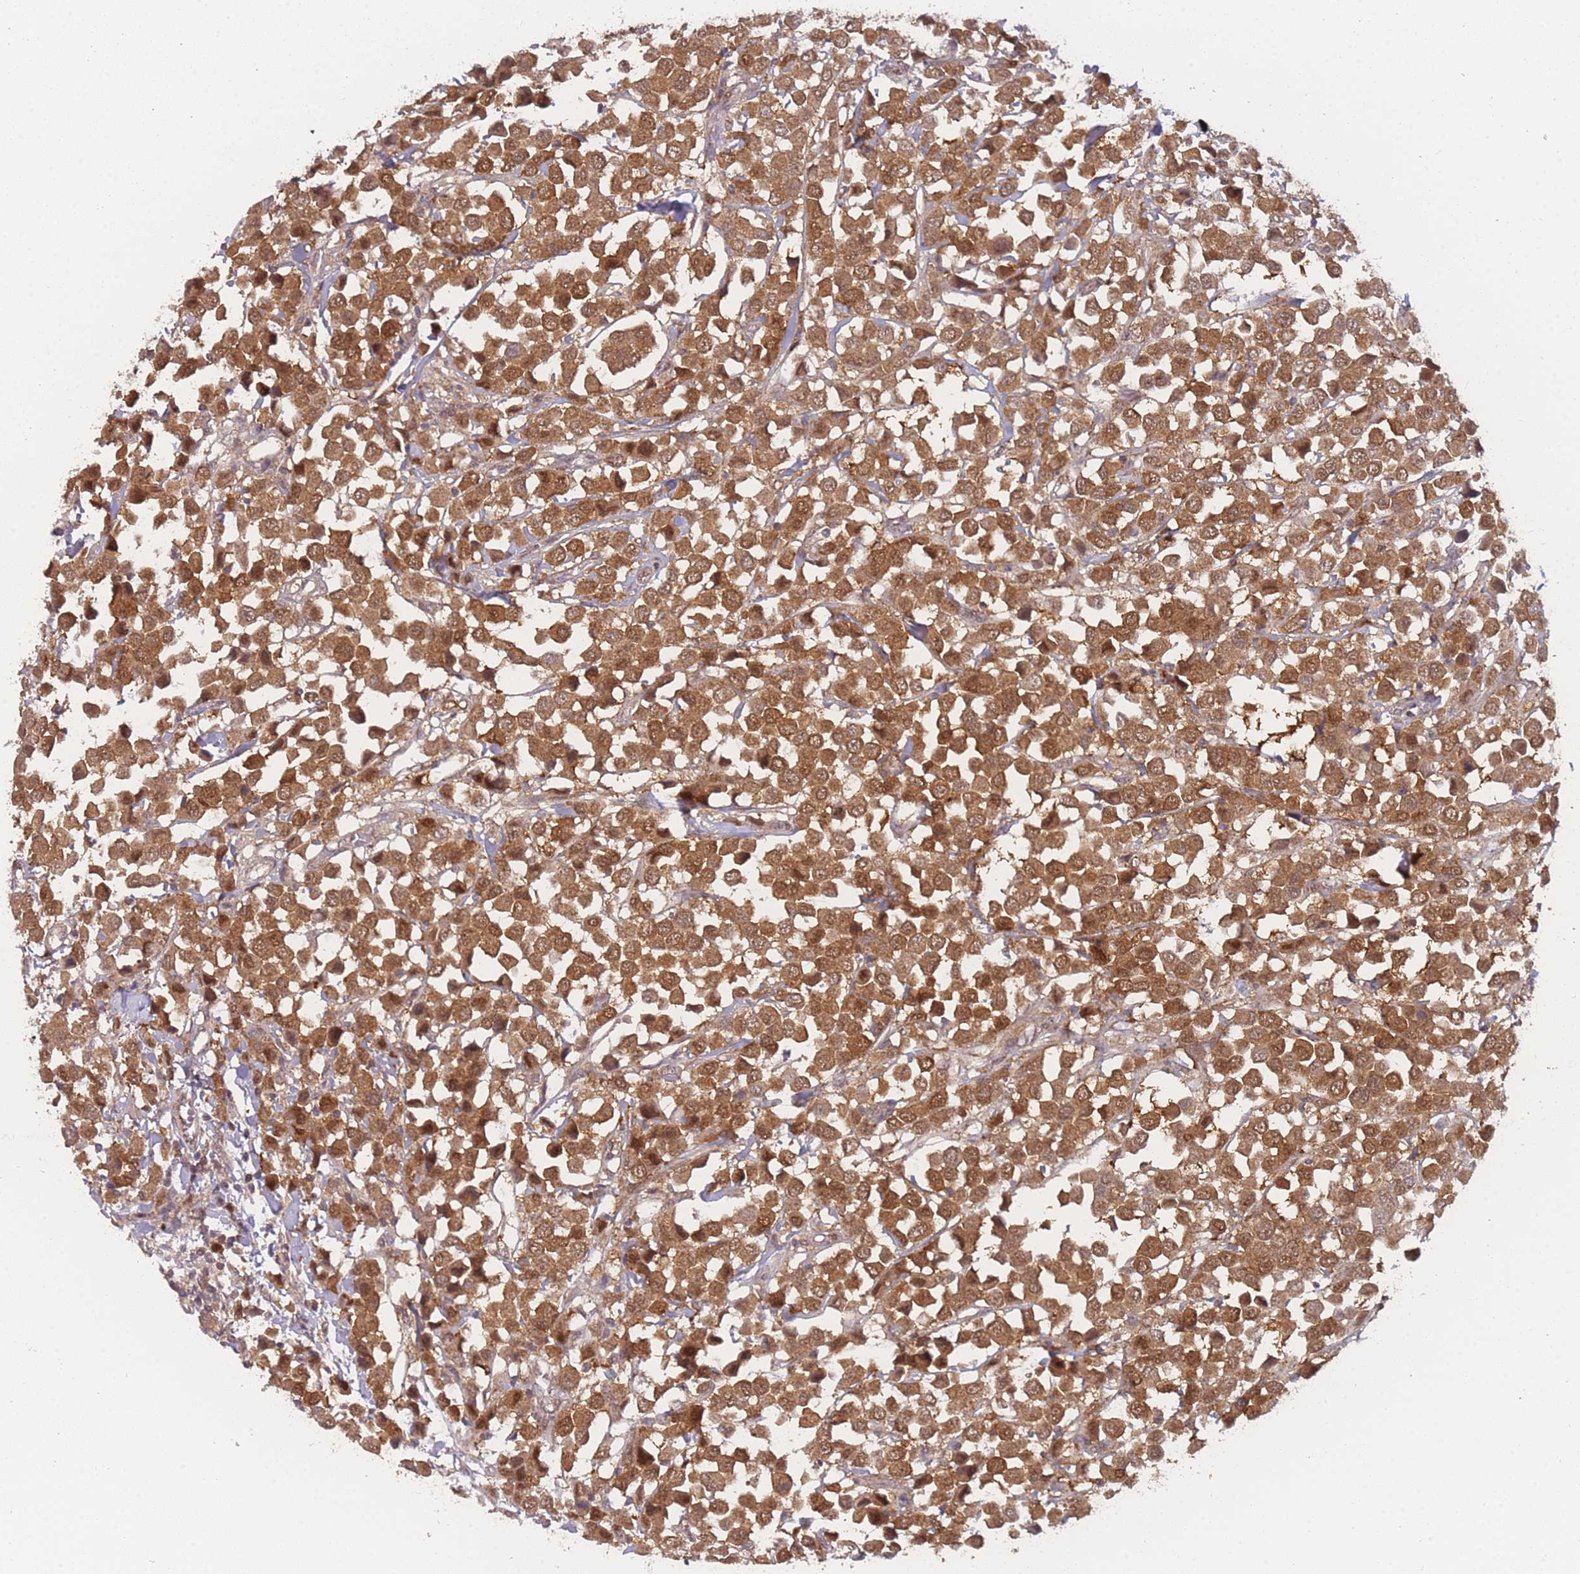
{"staining": {"intensity": "moderate", "quantity": ">75%", "location": "cytoplasmic/membranous"}, "tissue": "breast cancer", "cell_type": "Tumor cells", "image_type": "cancer", "snomed": [{"axis": "morphology", "description": "Duct carcinoma"}, {"axis": "topography", "description": "Breast"}], "caption": "Immunohistochemical staining of human breast invasive ductal carcinoma displays moderate cytoplasmic/membranous protein staining in about >75% of tumor cells.", "gene": "MRI1", "patient": {"sex": "female", "age": 61}}